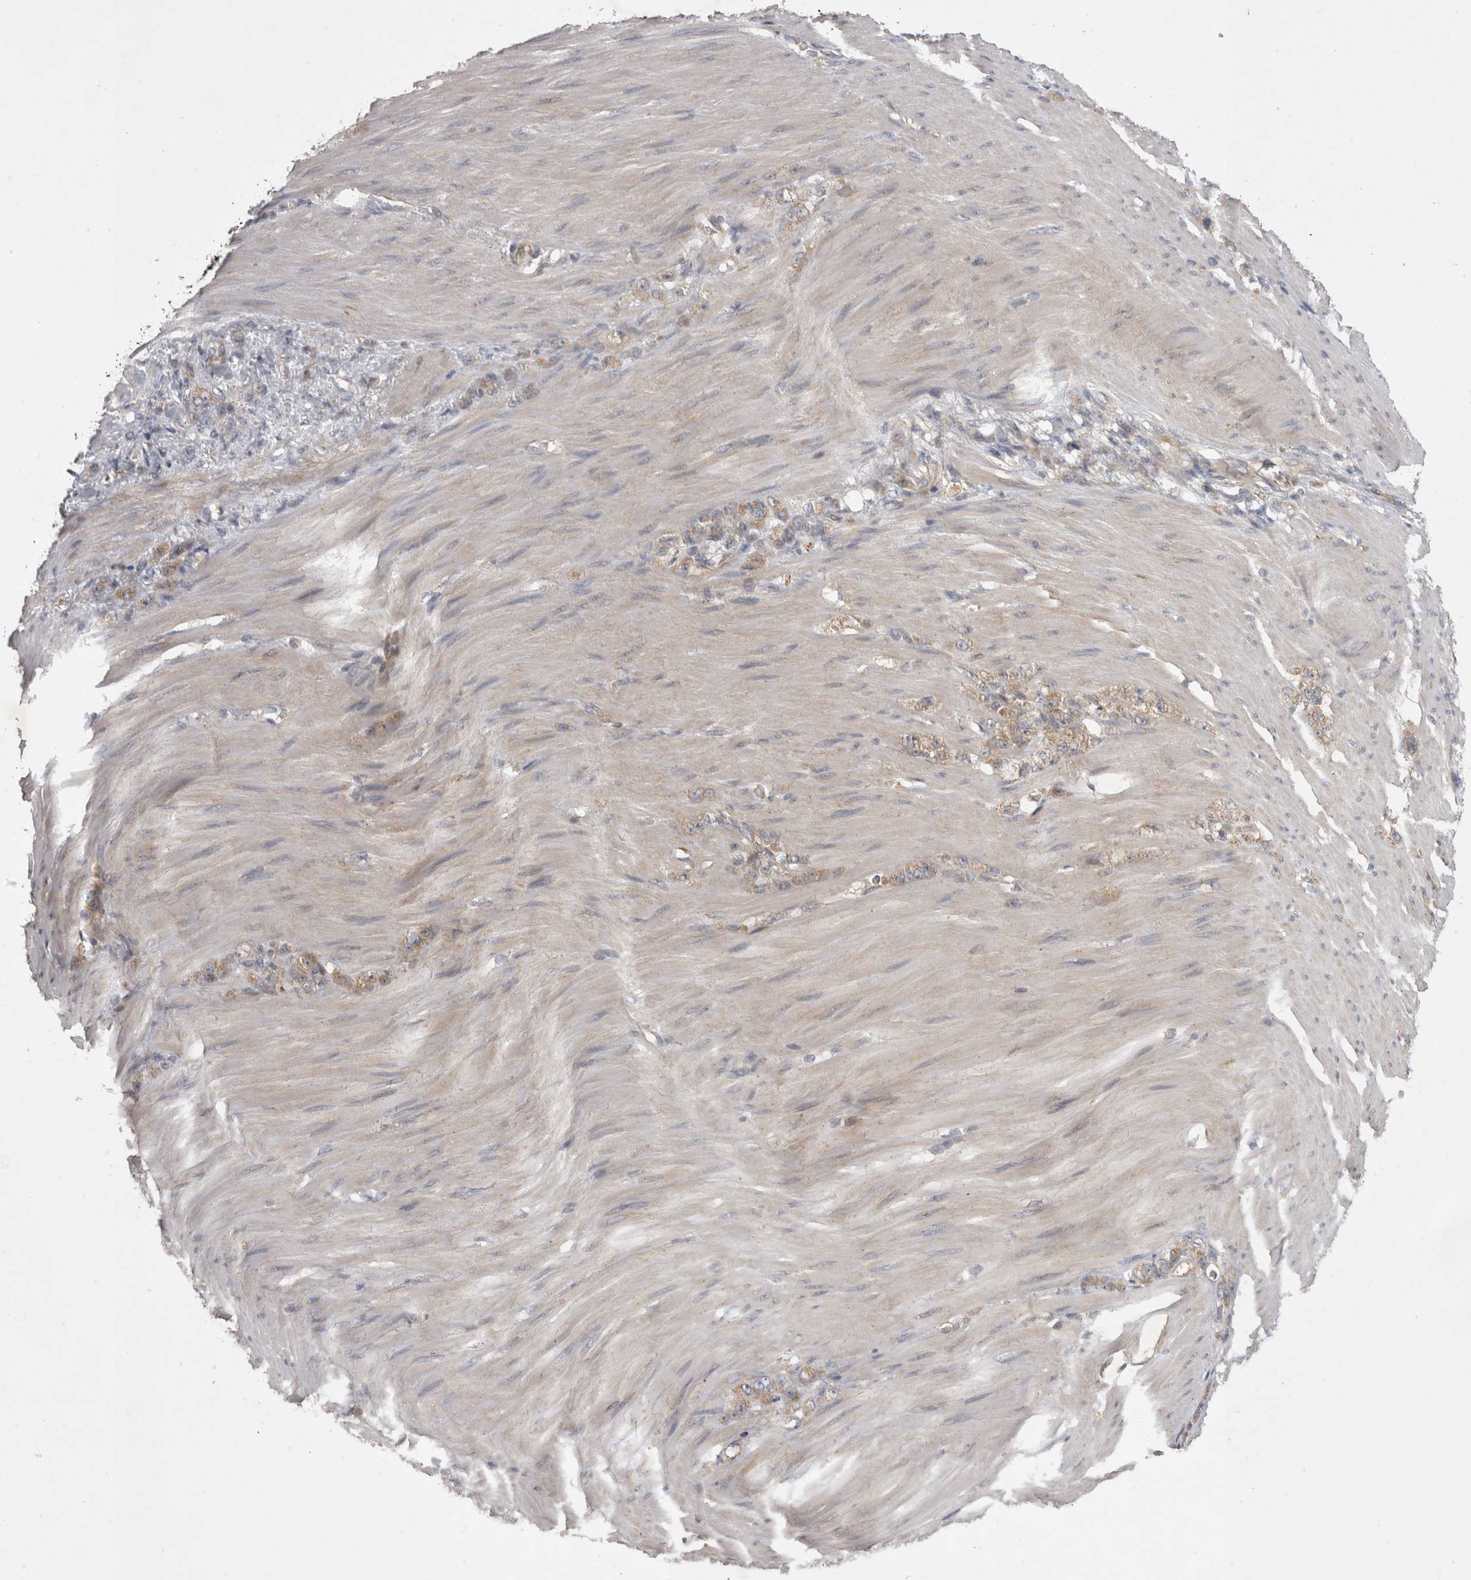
{"staining": {"intensity": "weak", "quantity": ">75%", "location": "cytoplasmic/membranous"}, "tissue": "stomach cancer", "cell_type": "Tumor cells", "image_type": "cancer", "snomed": [{"axis": "morphology", "description": "Normal tissue, NOS"}, {"axis": "morphology", "description": "Adenocarcinoma, NOS"}, {"axis": "topography", "description": "Stomach"}], "caption": "Immunohistochemical staining of stomach cancer exhibits low levels of weak cytoplasmic/membranous protein staining in approximately >75% of tumor cells. The staining is performed using DAB (3,3'-diaminobenzidine) brown chromogen to label protein expression. The nuclei are counter-stained blue using hematoxylin.", "gene": "TSPOAP1", "patient": {"sex": "male", "age": 82}}